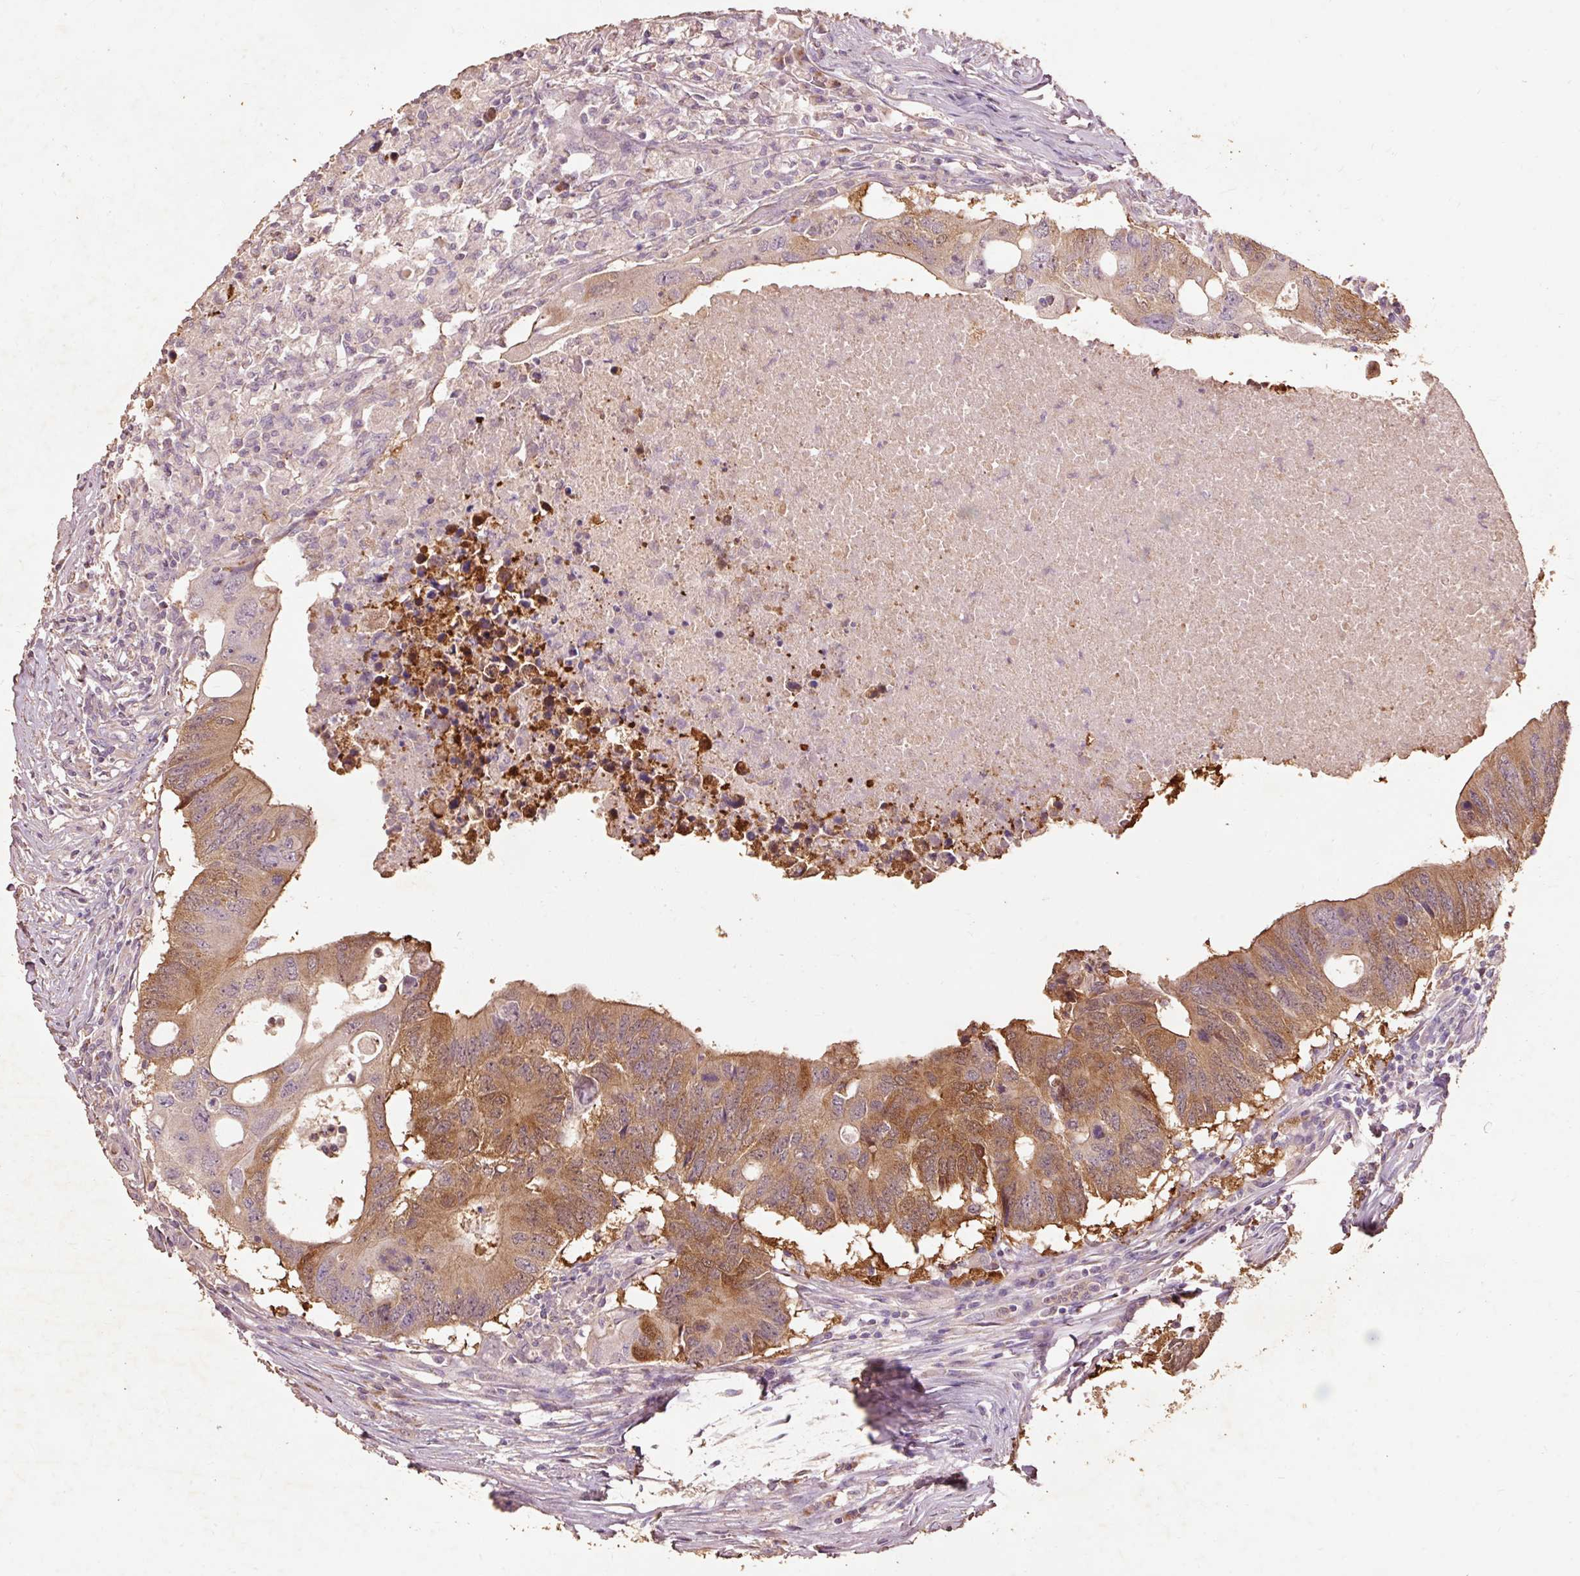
{"staining": {"intensity": "moderate", "quantity": ">75%", "location": "cytoplasmic/membranous"}, "tissue": "colorectal cancer", "cell_type": "Tumor cells", "image_type": "cancer", "snomed": [{"axis": "morphology", "description": "Adenocarcinoma, NOS"}, {"axis": "topography", "description": "Colon"}], "caption": "Tumor cells exhibit moderate cytoplasmic/membranous expression in approximately >75% of cells in adenocarcinoma (colorectal). (DAB = brown stain, brightfield microscopy at high magnification).", "gene": "PRDX5", "patient": {"sex": "male", "age": 71}}